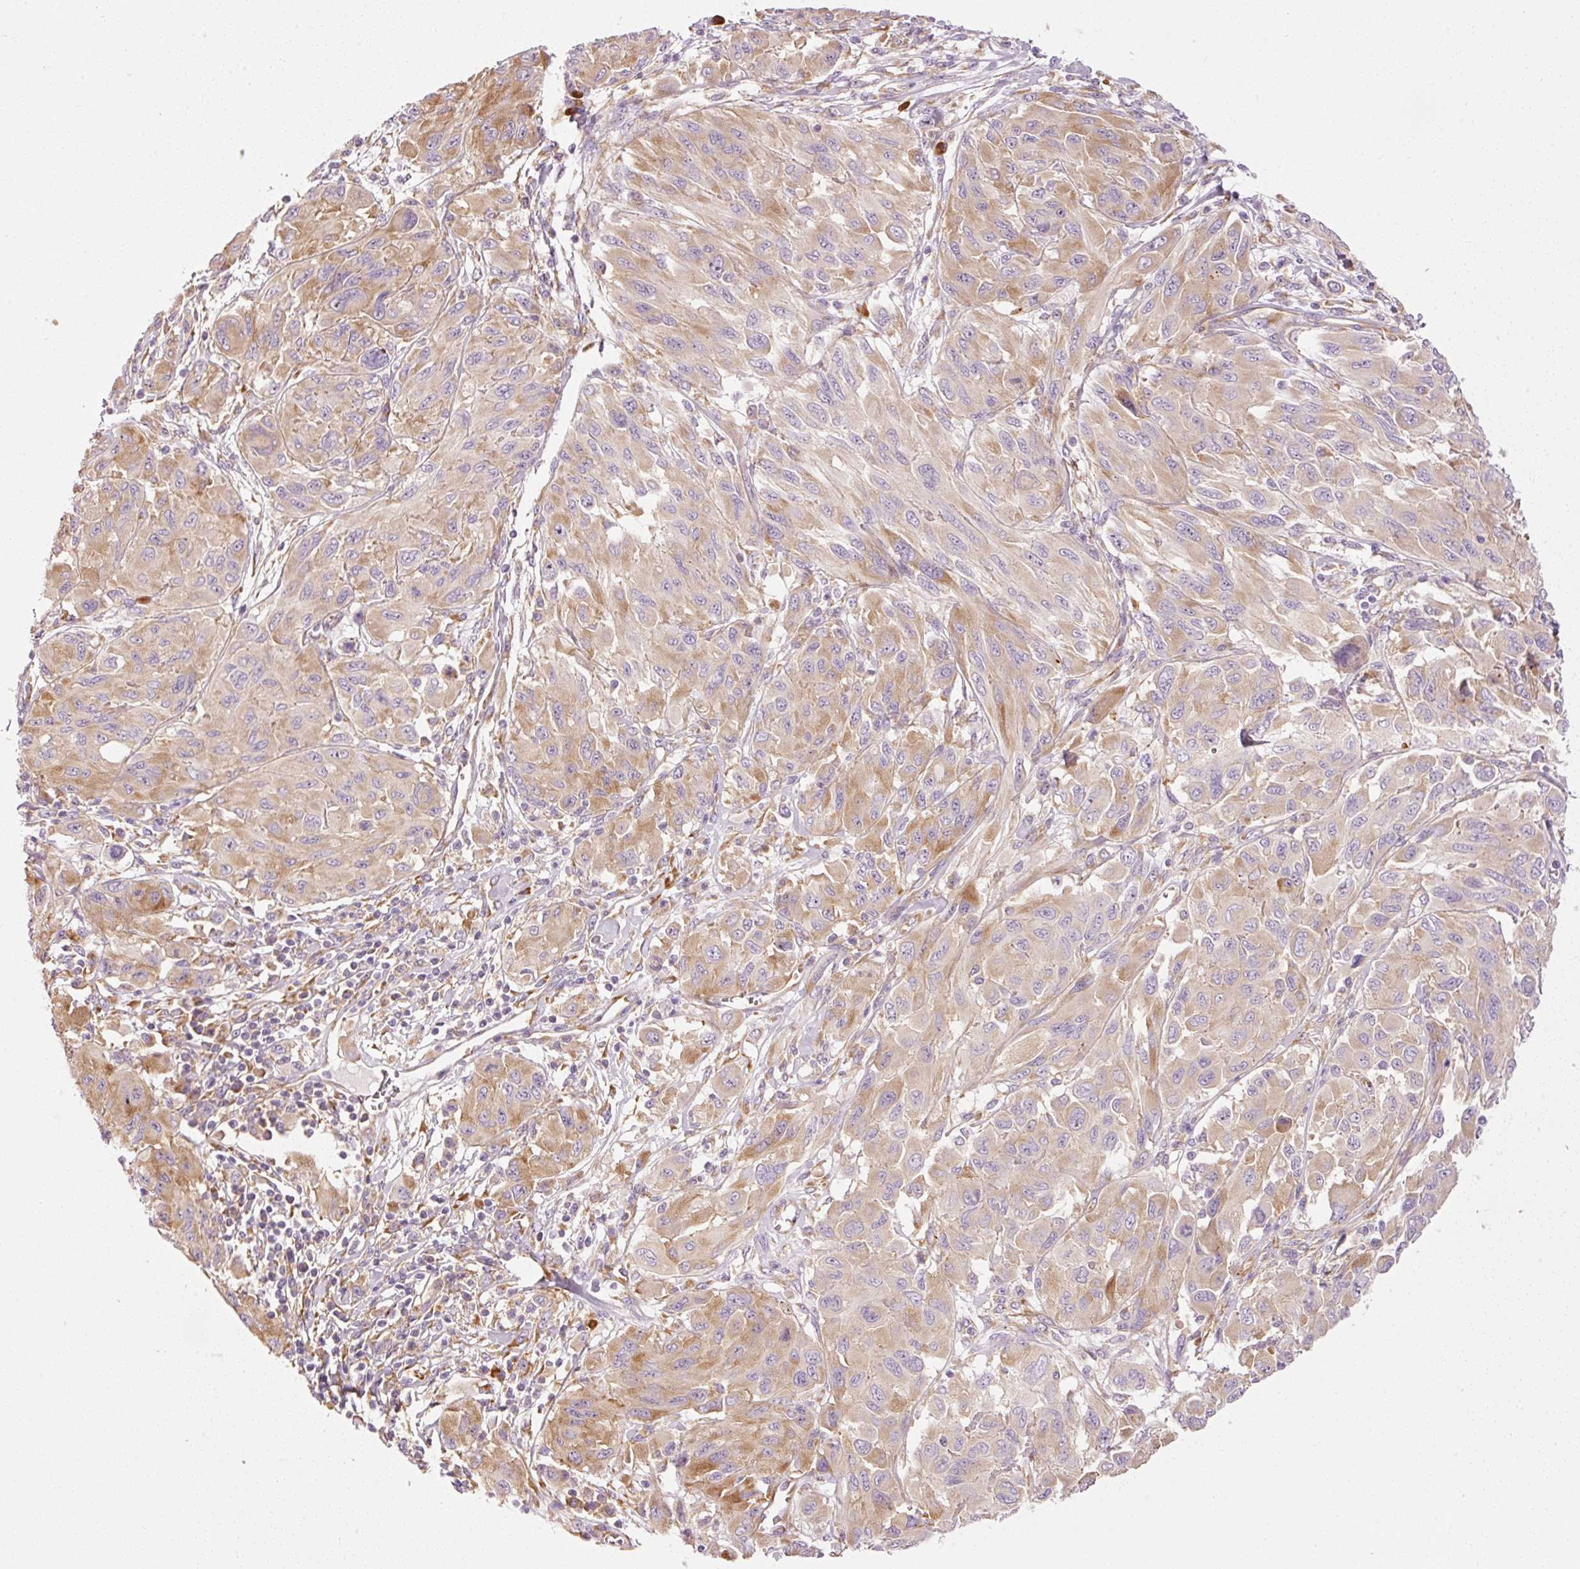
{"staining": {"intensity": "moderate", "quantity": ">75%", "location": "cytoplasmic/membranous"}, "tissue": "melanoma", "cell_type": "Tumor cells", "image_type": "cancer", "snomed": [{"axis": "morphology", "description": "Malignant melanoma, NOS"}, {"axis": "topography", "description": "Skin"}], "caption": "This image shows malignant melanoma stained with immunohistochemistry (IHC) to label a protein in brown. The cytoplasmic/membranous of tumor cells show moderate positivity for the protein. Nuclei are counter-stained blue.", "gene": "RPL10A", "patient": {"sex": "female", "age": 91}}